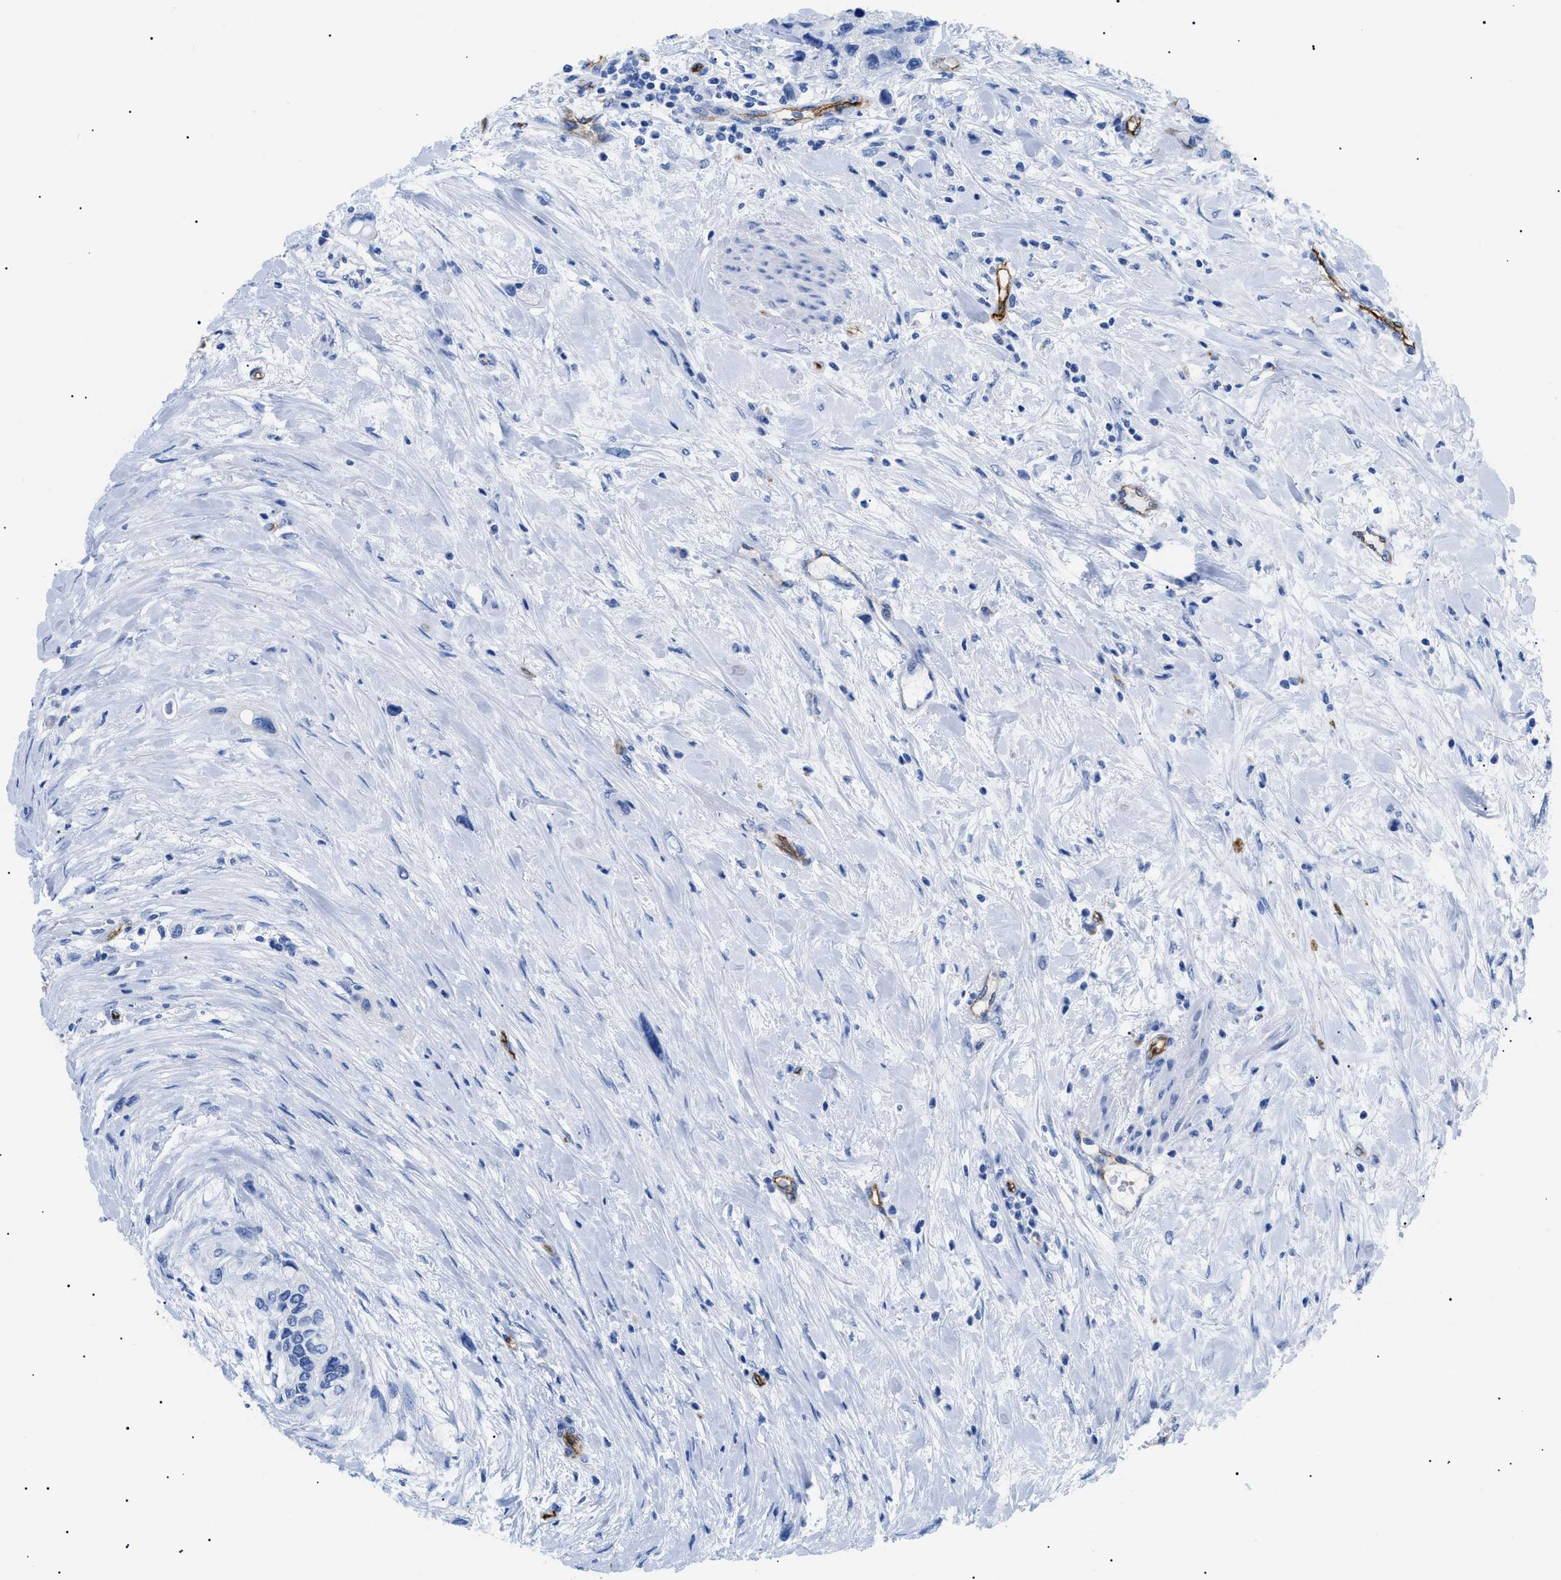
{"staining": {"intensity": "negative", "quantity": "none", "location": "none"}, "tissue": "urothelial cancer", "cell_type": "Tumor cells", "image_type": "cancer", "snomed": [{"axis": "morphology", "description": "Urothelial carcinoma, High grade"}, {"axis": "topography", "description": "Urinary bladder"}], "caption": "A high-resolution photomicrograph shows immunohistochemistry staining of high-grade urothelial carcinoma, which demonstrates no significant staining in tumor cells.", "gene": "PODXL", "patient": {"sex": "female", "age": 56}}